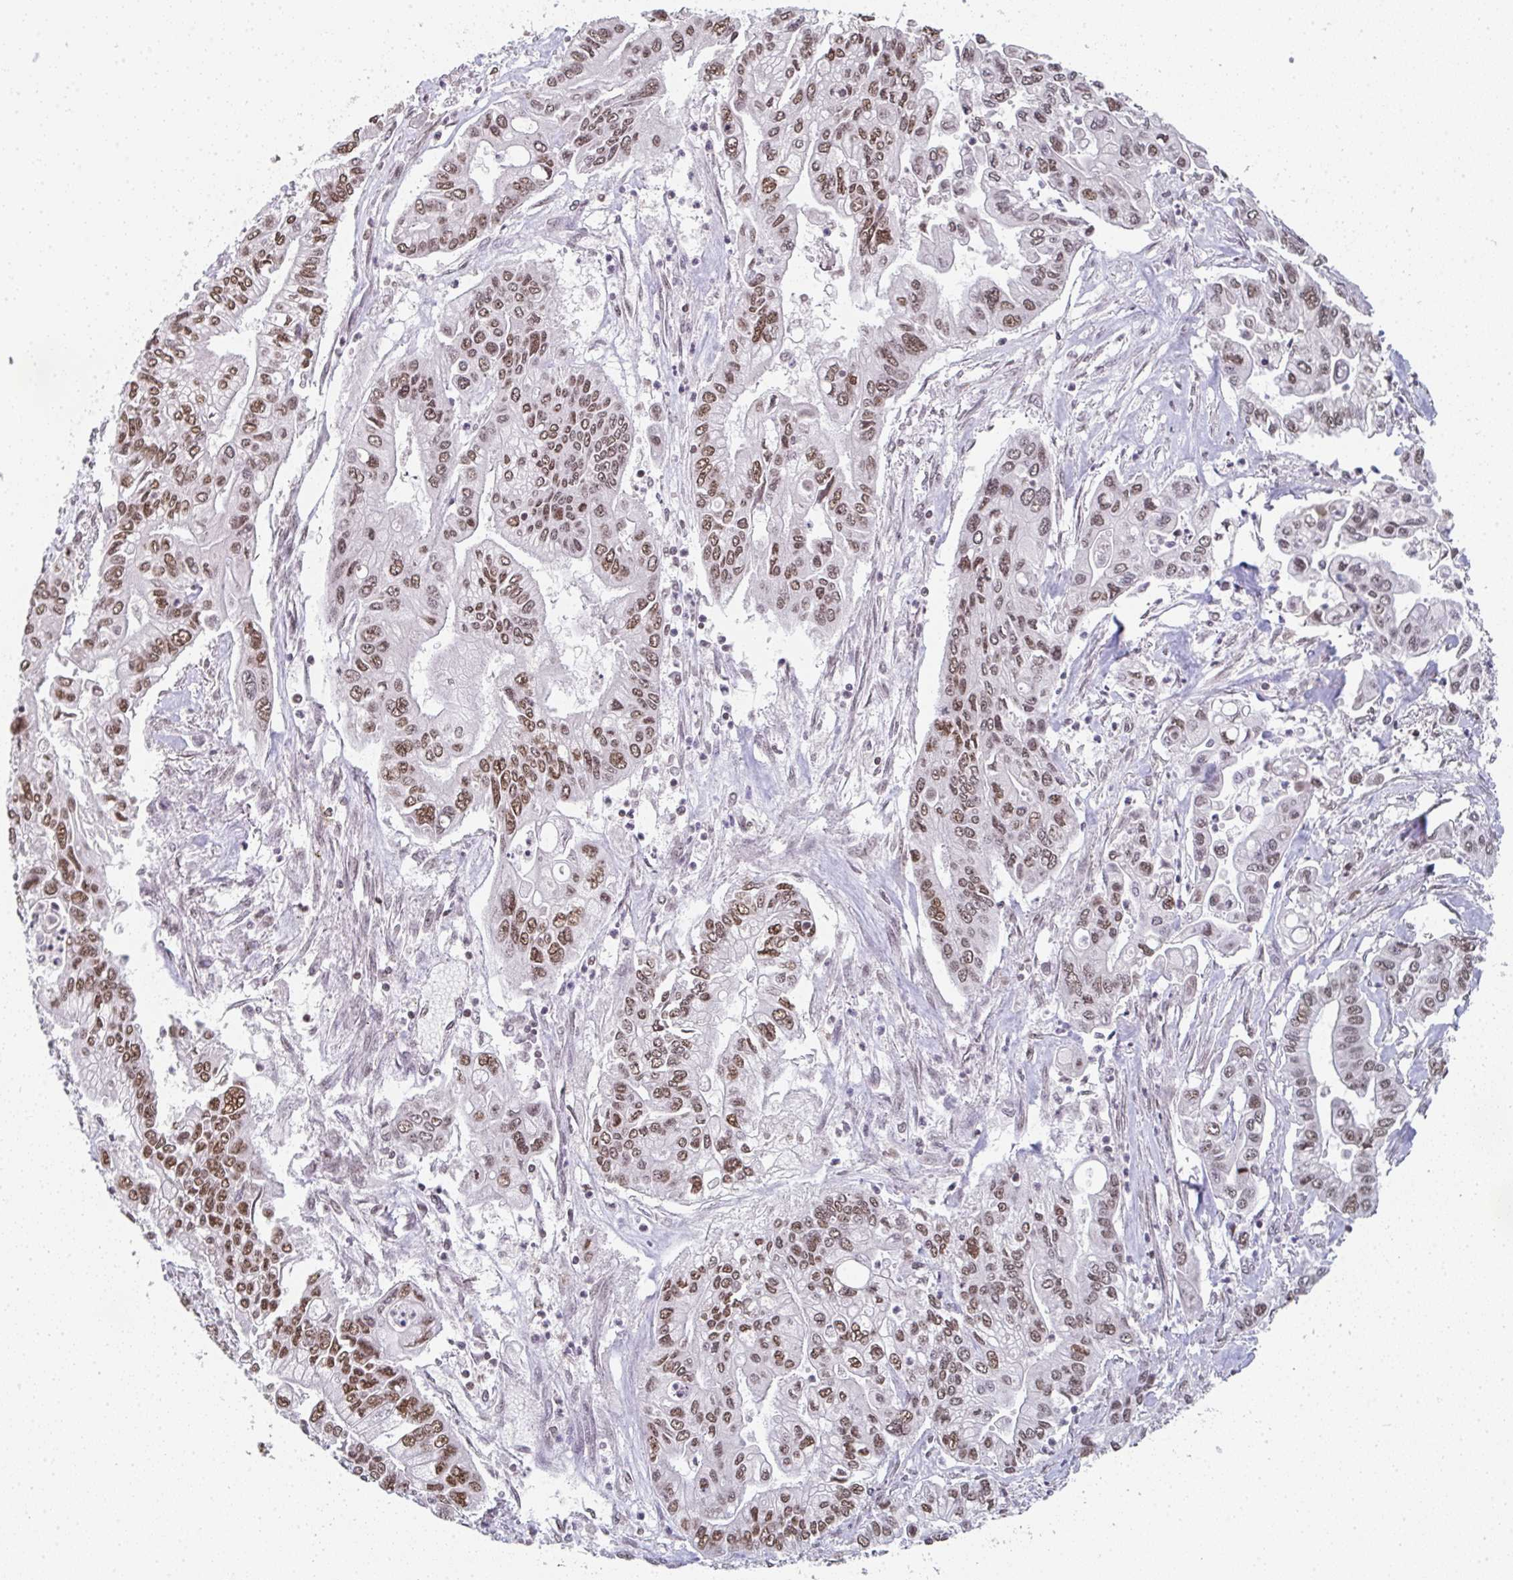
{"staining": {"intensity": "moderate", "quantity": ">75%", "location": "nuclear"}, "tissue": "pancreatic cancer", "cell_type": "Tumor cells", "image_type": "cancer", "snomed": [{"axis": "morphology", "description": "Adenocarcinoma, NOS"}, {"axis": "topography", "description": "Pancreas"}], "caption": "Immunohistochemistry (IHC) of pancreatic cancer (adenocarcinoma) reveals medium levels of moderate nuclear positivity in about >75% of tumor cells.", "gene": "DKC1", "patient": {"sex": "male", "age": 62}}